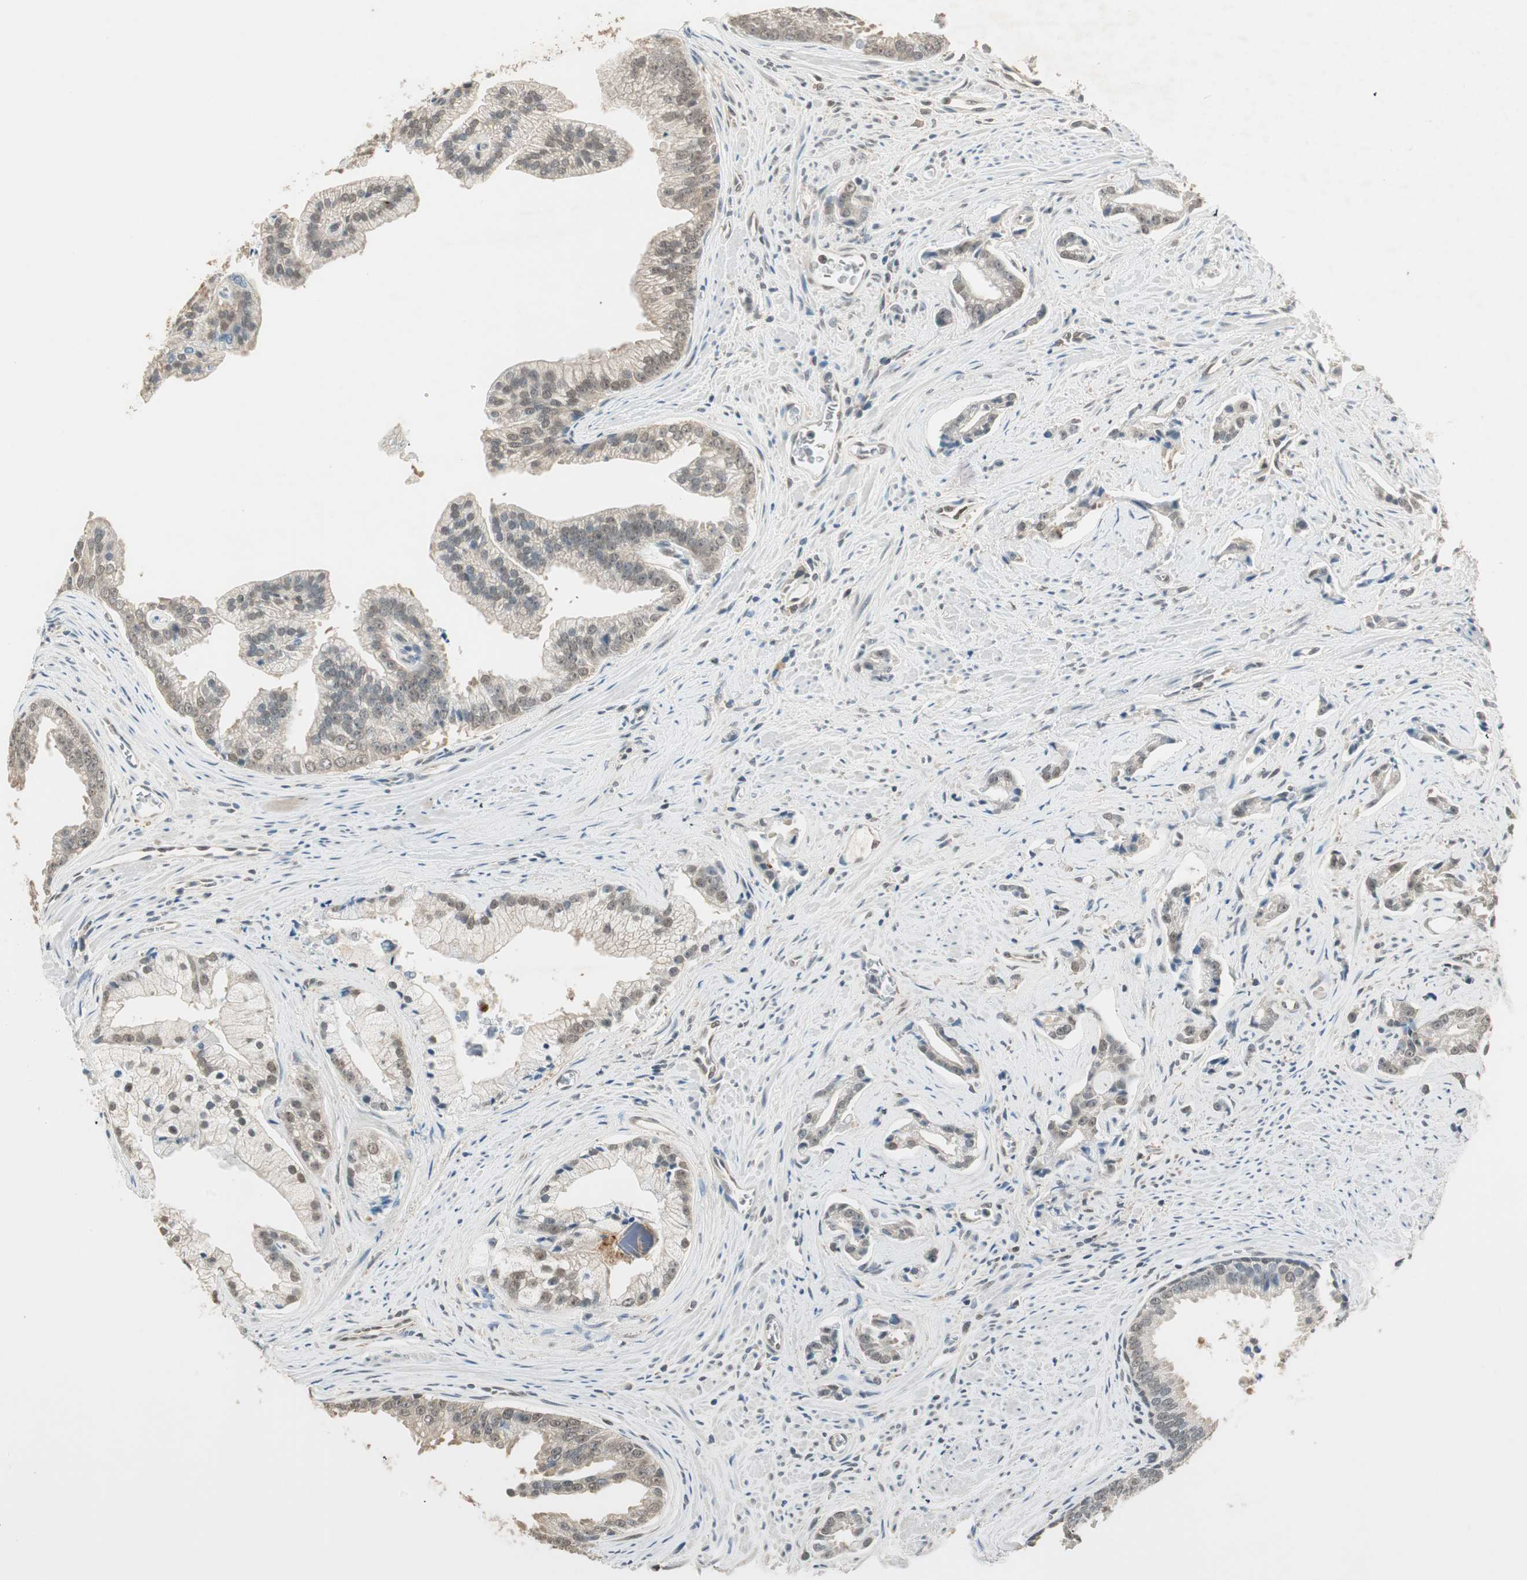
{"staining": {"intensity": "moderate", "quantity": "25%-75%", "location": "cytoplasmic/membranous,nuclear"}, "tissue": "prostate cancer", "cell_type": "Tumor cells", "image_type": "cancer", "snomed": [{"axis": "morphology", "description": "Adenocarcinoma, High grade"}, {"axis": "topography", "description": "Prostate"}], "caption": "High-power microscopy captured an immunohistochemistry (IHC) histopathology image of prostate adenocarcinoma (high-grade), revealing moderate cytoplasmic/membranous and nuclear positivity in approximately 25%-75% of tumor cells. (DAB (3,3'-diaminobenzidine) = brown stain, brightfield microscopy at high magnification).", "gene": "USP5", "patient": {"sex": "male", "age": 67}}